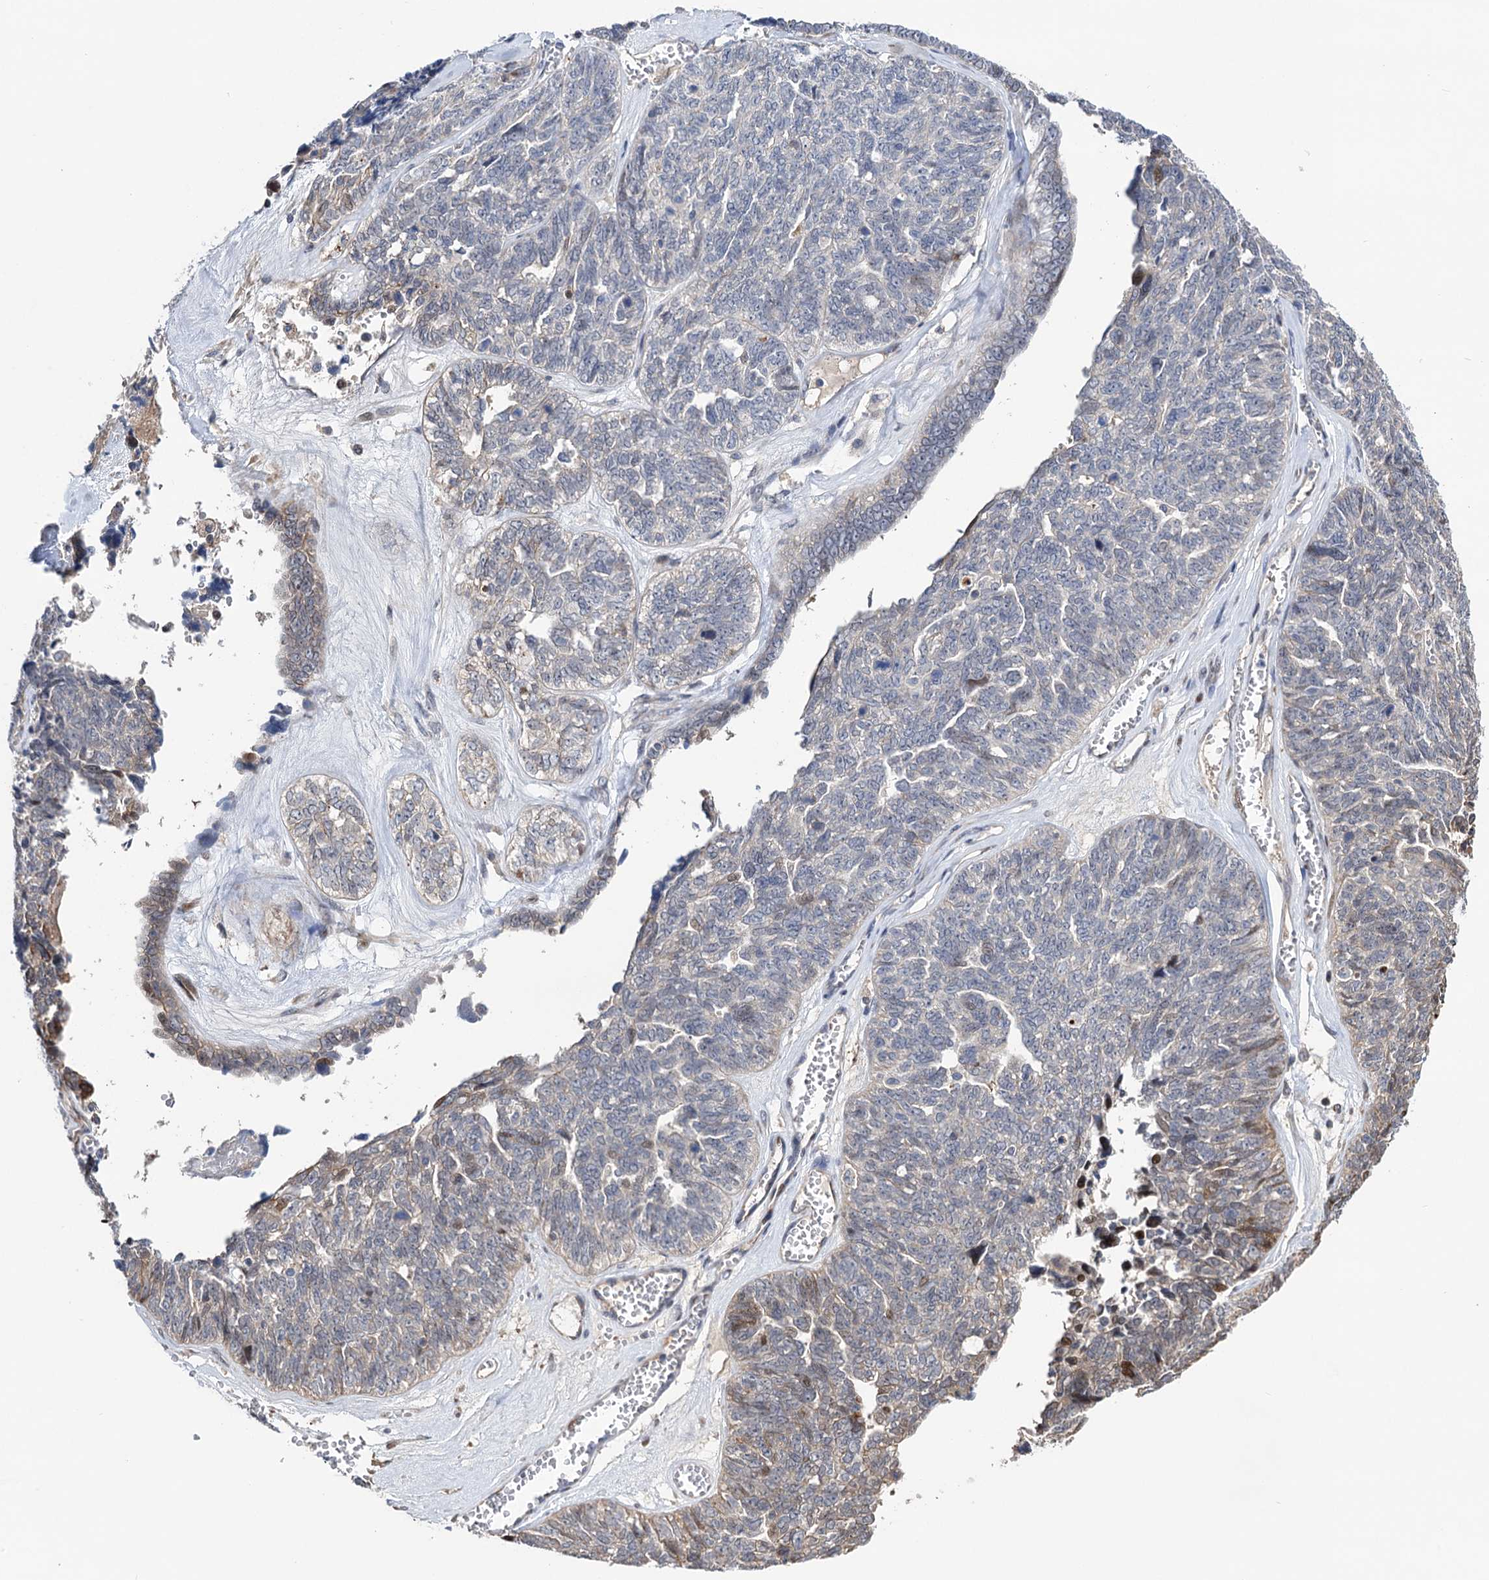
{"staining": {"intensity": "weak", "quantity": "<25%", "location": "cytoplasmic/membranous"}, "tissue": "ovarian cancer", "cell_type": "Tumor cells", "image_type": "cancer", "snomed": [{"axis": "morphology", "description": "Cystadenocarcinoma, serous, NOS"}, {"axis": "topography", "description": "Ovary"}], "caption": "DAB immunohistochemical staining of human ovarian cancer (serous cystadenocarcinoma) displays no significant positivity in tumor cells. Brightfield microscopy of immunohistochemistry (IHC) stained with DAB (brown) and hematoxylin (blue), captured at high magnification.", "gene": "UBR1", "patient": {"sex": "female", "age": 79}}